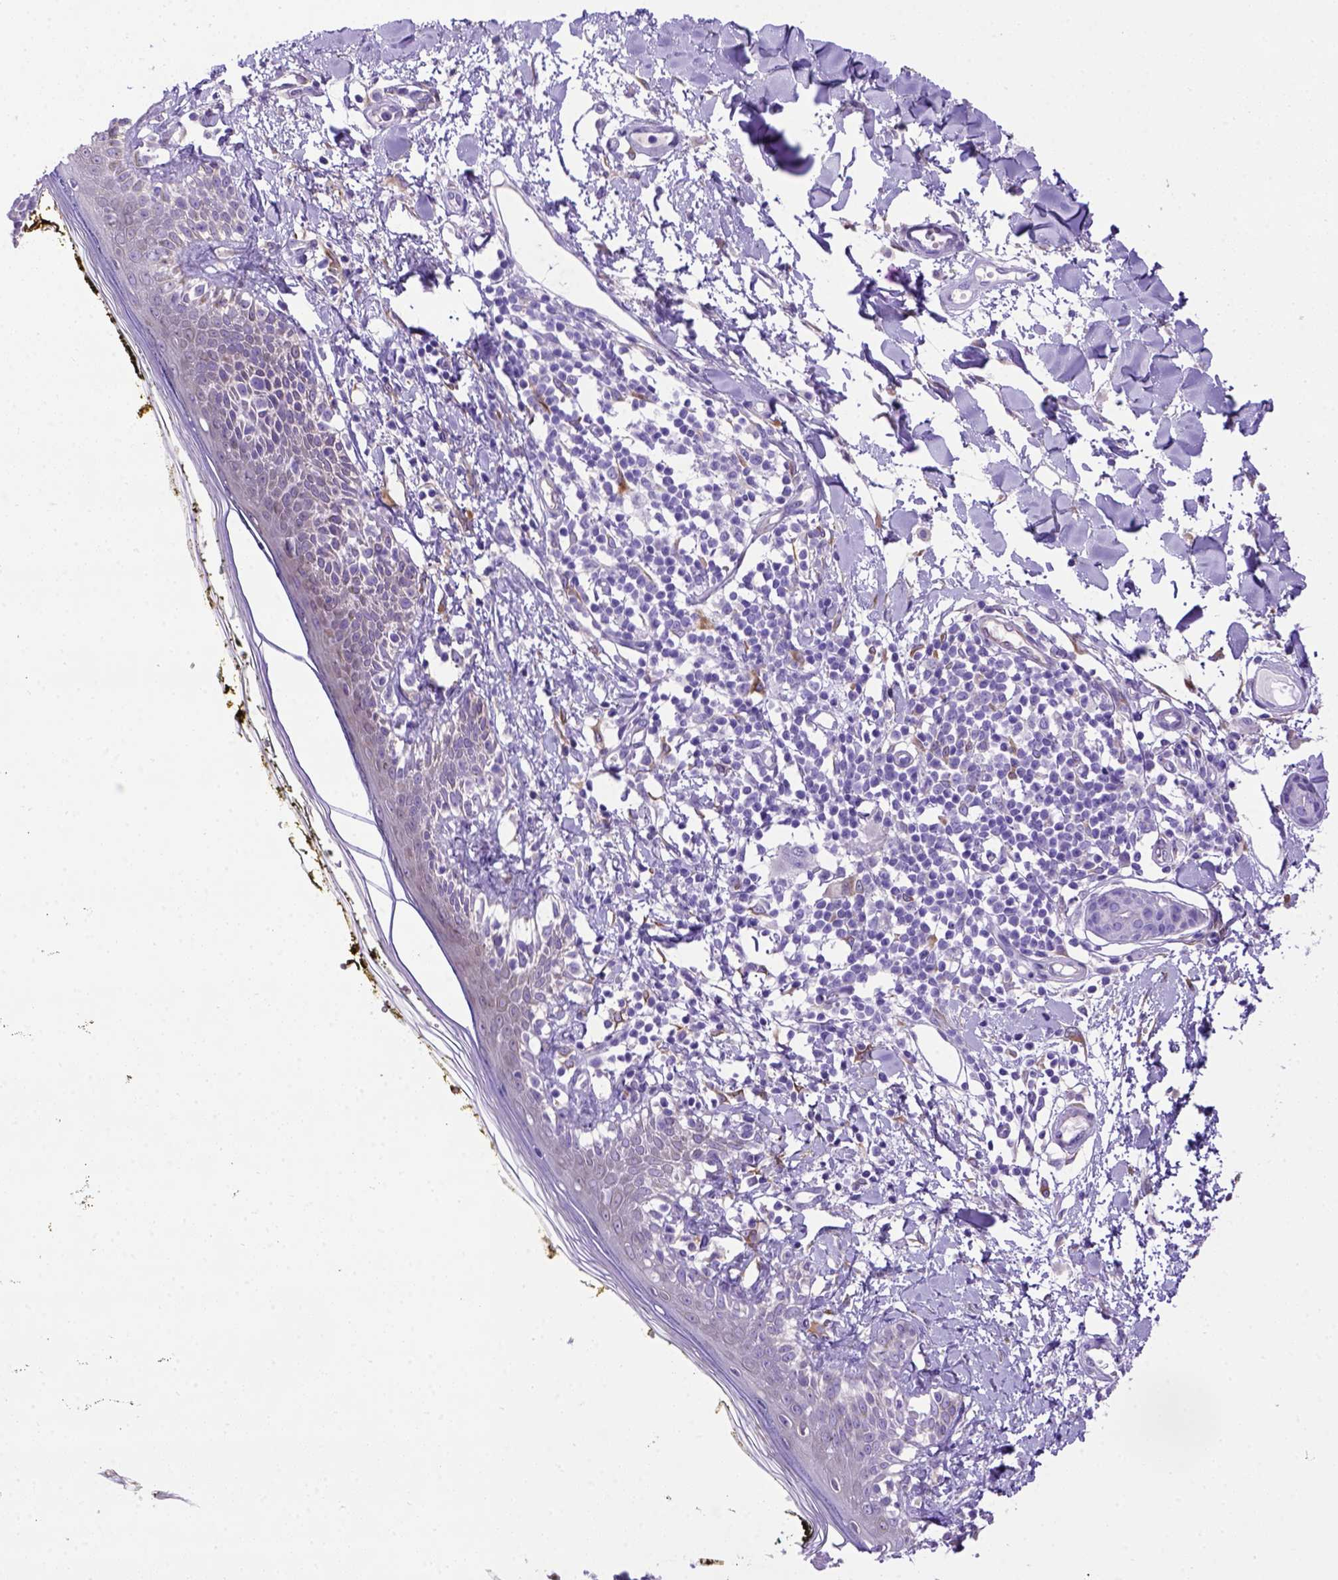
{"staining": {"intensity": "negative", "quantity": "none", "location": "none"}, "tissue": "skin", "cell_type": "Fibroblasts", "image_type": "normal", "snomed": [{"axis": "morphology", "description": "Normal tissue, NOS"}, {"axis": "topography", "description": "Skin"}], "caption": "IHC of unremarkable skin demonstrates no staining in fibroblasts.", "gene": "PTGES", "patient": {"sex": "male", "age": 76}}